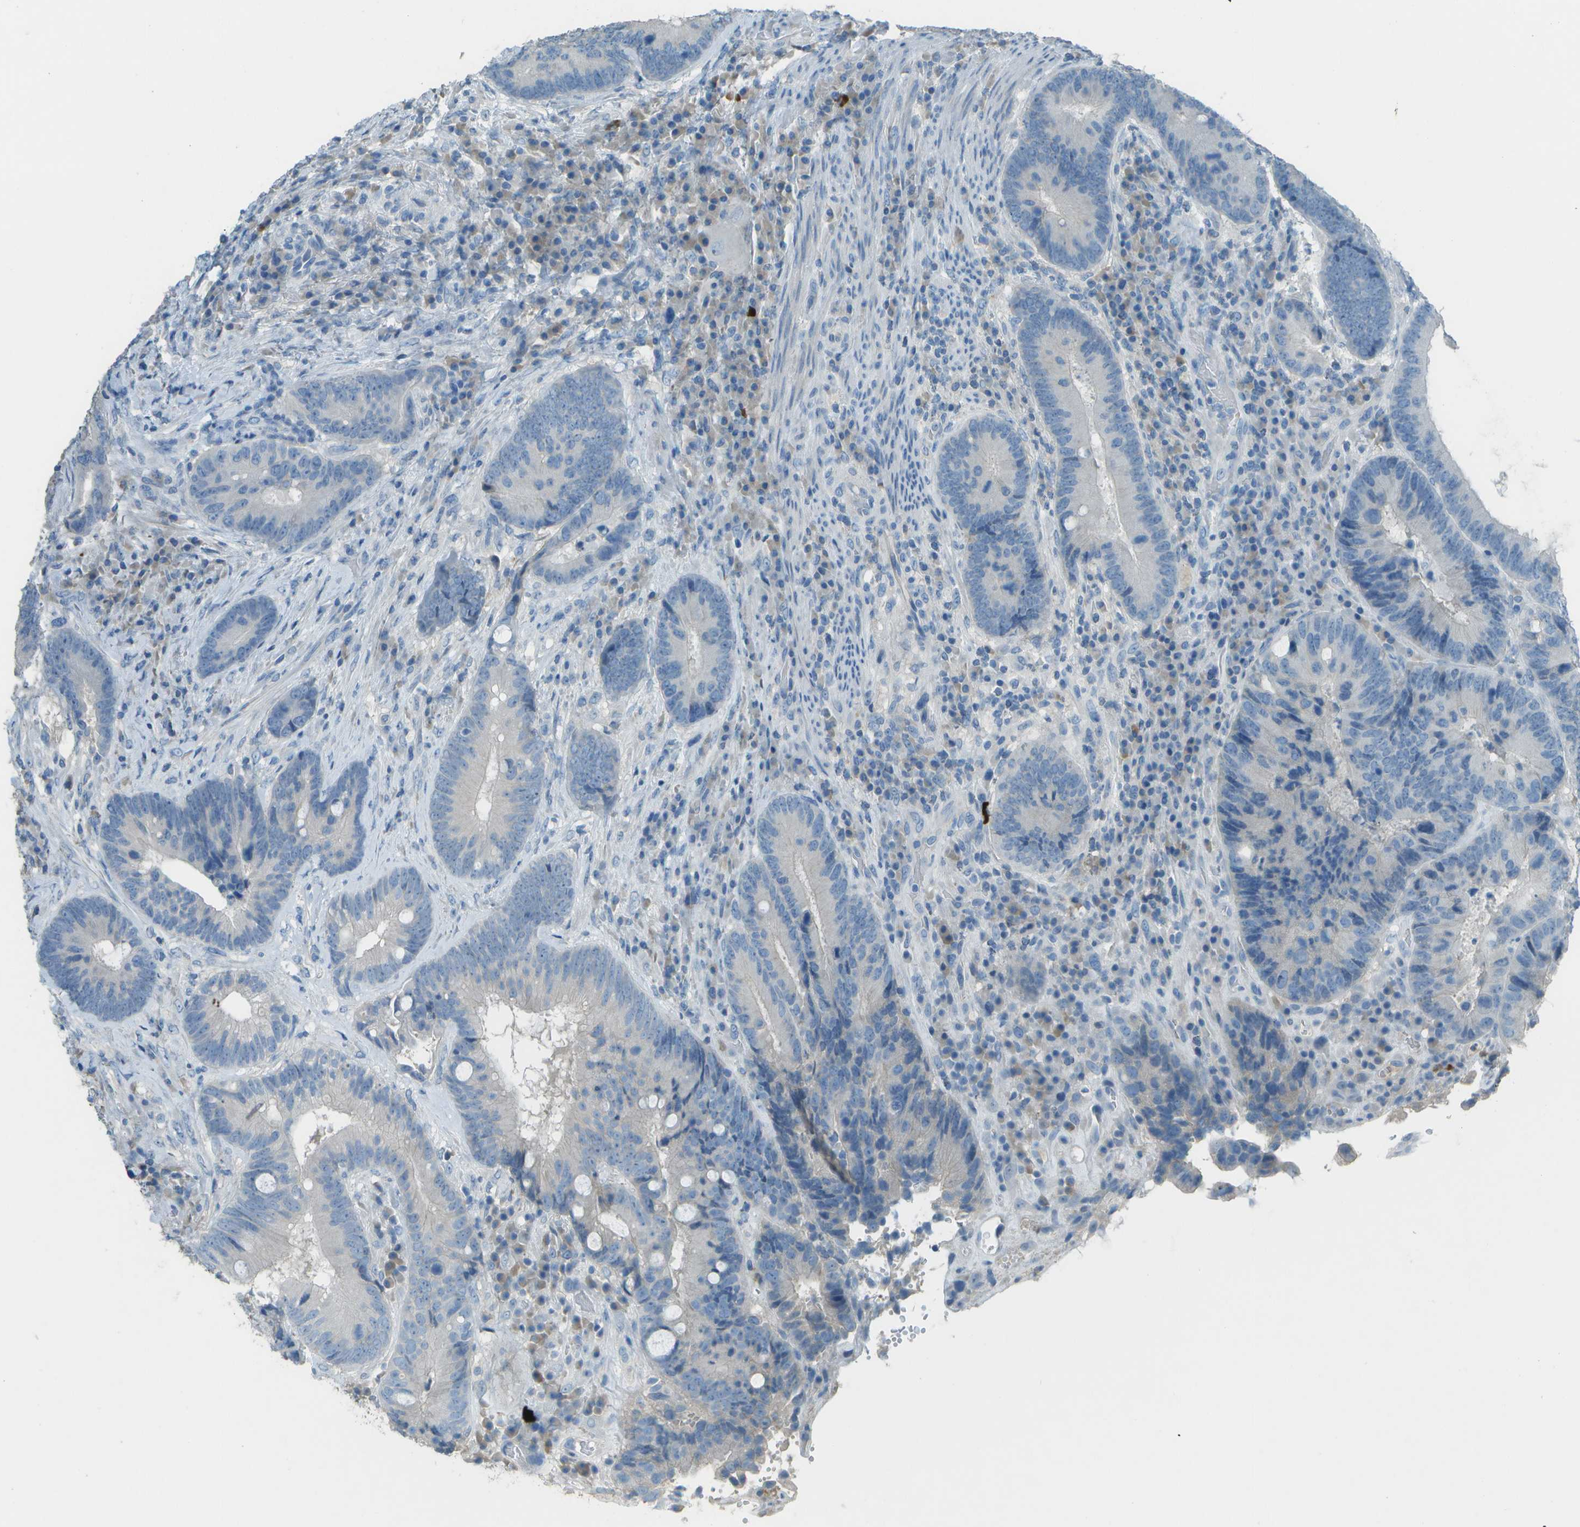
{"staining": {"intensity": "negative", "quantity": "none", "location": "none"}, "tissue": "colorectal cancer", "cell_type": "Tumor cells", "image_type": "cancer", "snomed": [{"axis": "morphology", "description": "Adenocarcinoma, NOS"}, {"axis": "topography", "description": "Rectum"}], "caption": "High magnification brightfield microscopy of colorectal adenocarcinoma stained with DAB (brown) and counterstained with hematoxylin (blue): tumor cells show no significant staining.", "gene": "LGI2", "patient": {"sex": "female", "age": 89}}